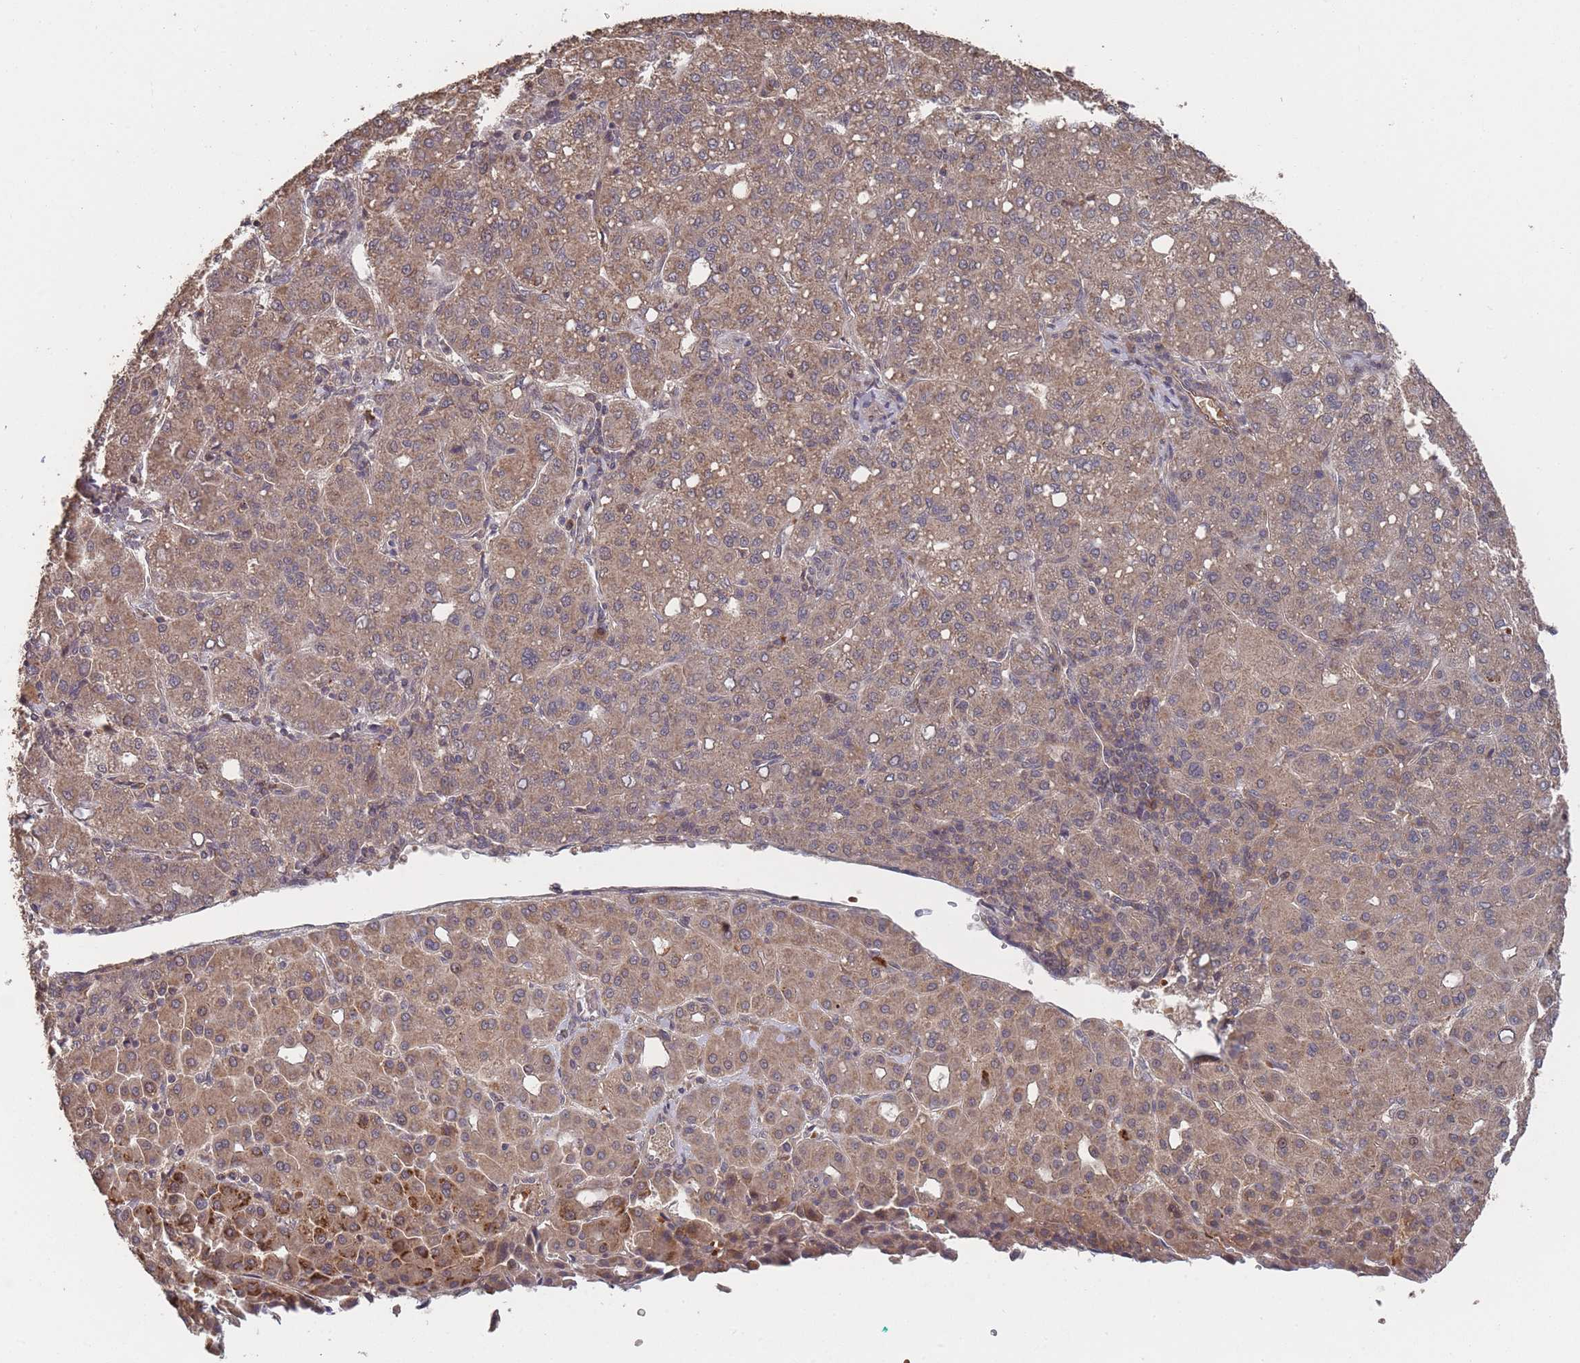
{"staining": {"intensity": "moderate", "quantity": ">75%", "location": "cytoplasmic/membranous"}, "tissue": "liver cancer", "cell_type": "Tumor cells", "image_type": "cancer", "snomed": [{"axis": "morphology", "description": "Carcinoma, Hepatocellular, NOS"}, {"axis": "topography", "description": "Liver"}], "caption": "There is medium levels of moderate cytoplasmic/membranous expression in tumor cells of liver cancer, as demonstrated by immunohistochemical staining (brown color).", "gene": "SF3B1", "patient": {"sex": "male", "age": 65}}